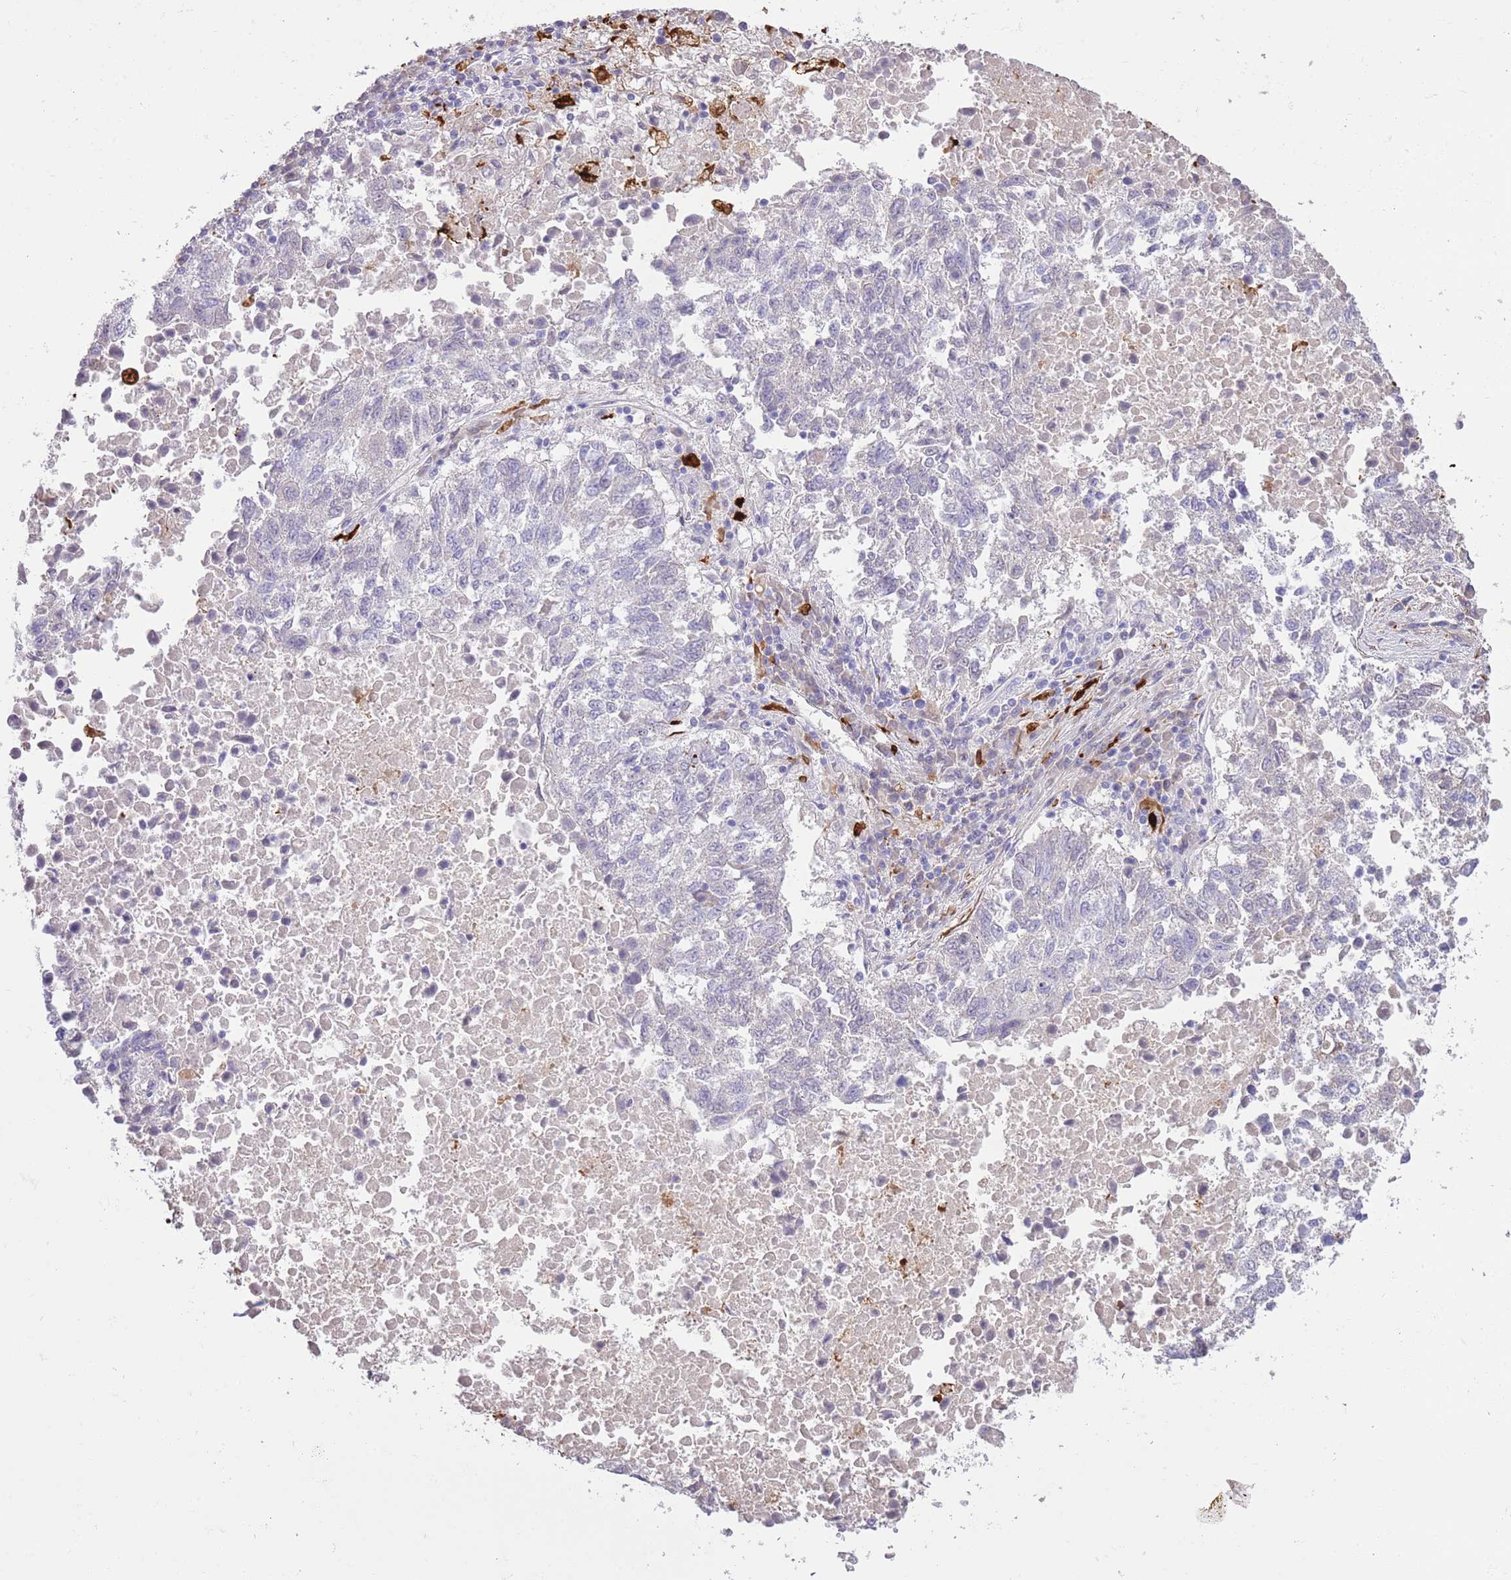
{"staining": {"intensity": "negative", "quantity": "none", "location": "none"}, "tissue": "lung cancer", "cell_type": "Tumor cells", "image_type": "cancer", "snomed": [{"axis": "morphology", "description": "Squamous cell carcinoma, NOS"}, {"axis": "topography", "description": "Lung"}], "caption": "An image of lung squamous cell carcinoma stained for a protein displays no brown staining in tumor cells.", "gene": "SFTPA1", "patient": {"sex": "male", "age": 73}}